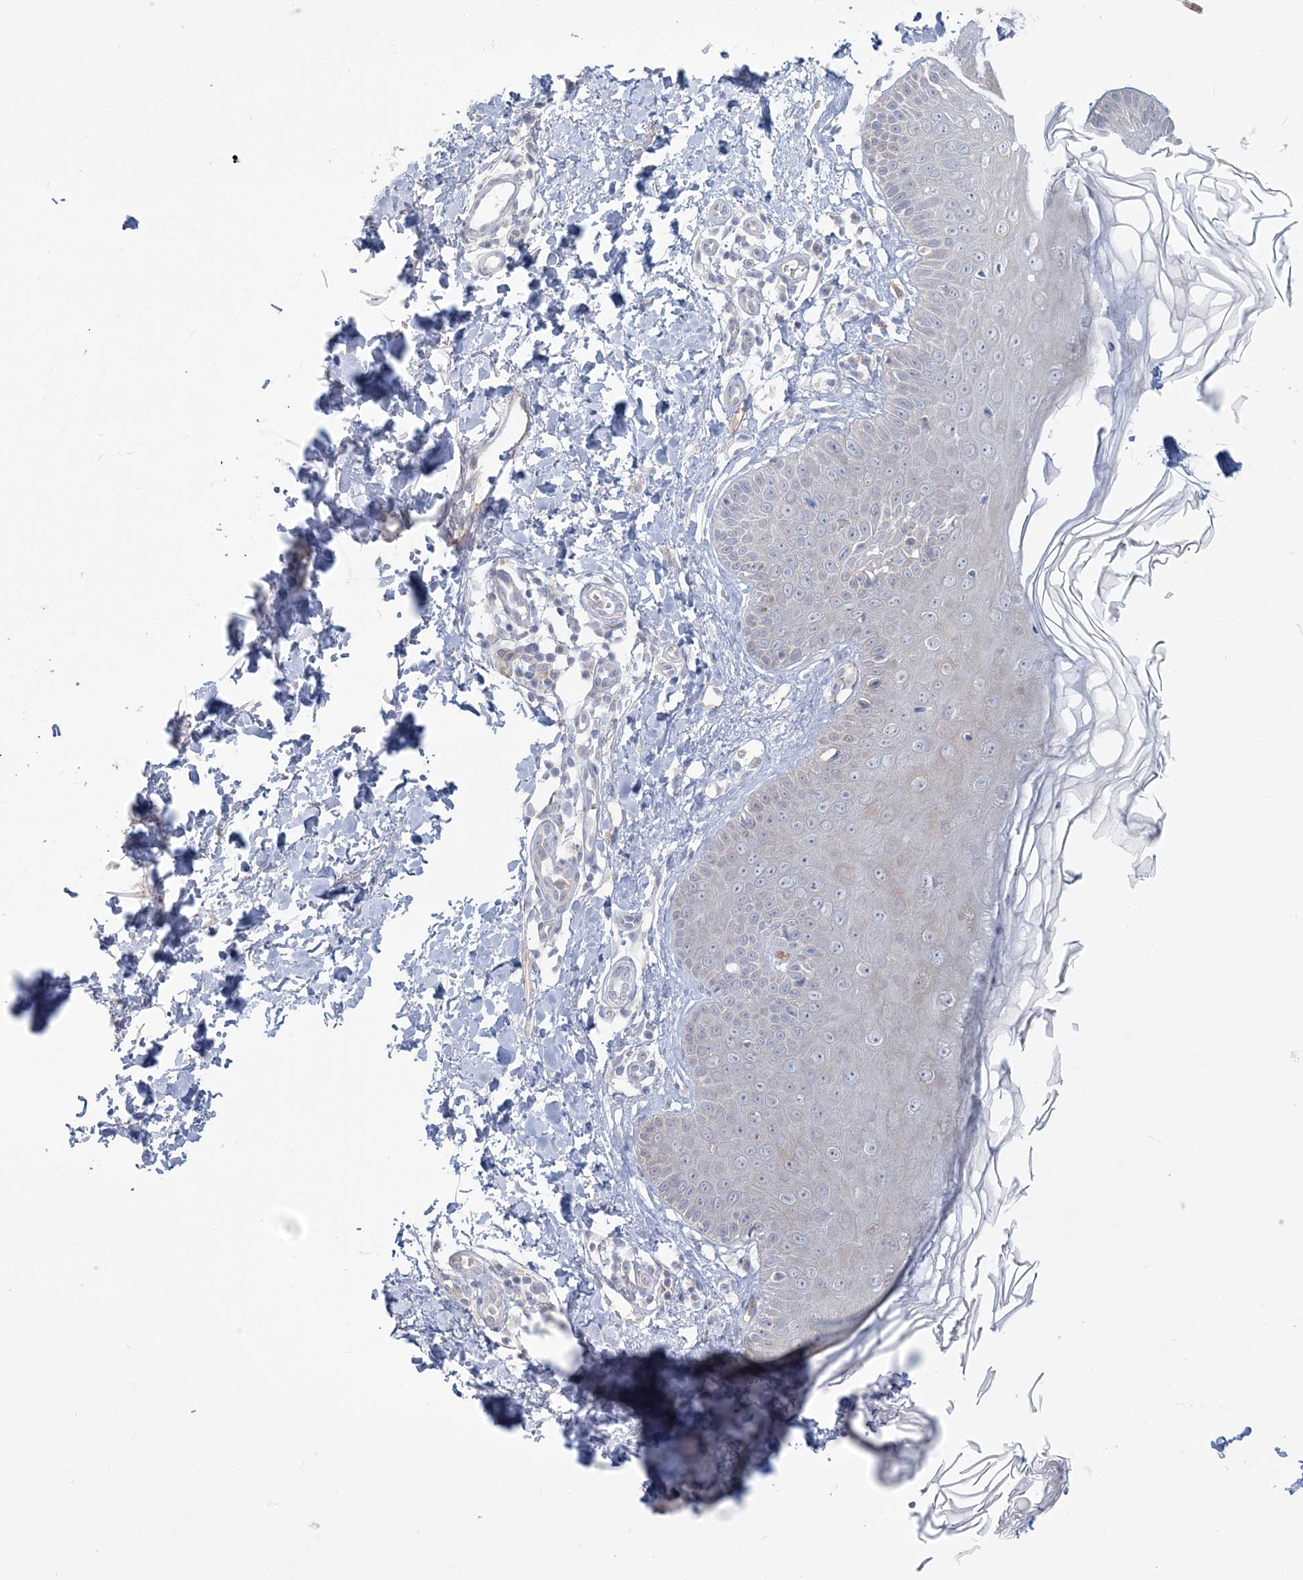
{"staining": {"intensity": "negative", "quantity": "none", "location": "none"}, "tissue": "skin", "cell_type": "Fibroblasts", "image_type": "normal", "snomed": [{"axis": "morphology", "description": "Normal tissue, NOS"}, {"axis": "topography", "description": "Skin"}], "caption": "Immunohistochemistry (IHC) of unremarkable human skin shows no positivity in fibroblasts.", "gene": "FARSB", "patient": {"sex": "male", "age": 52}}